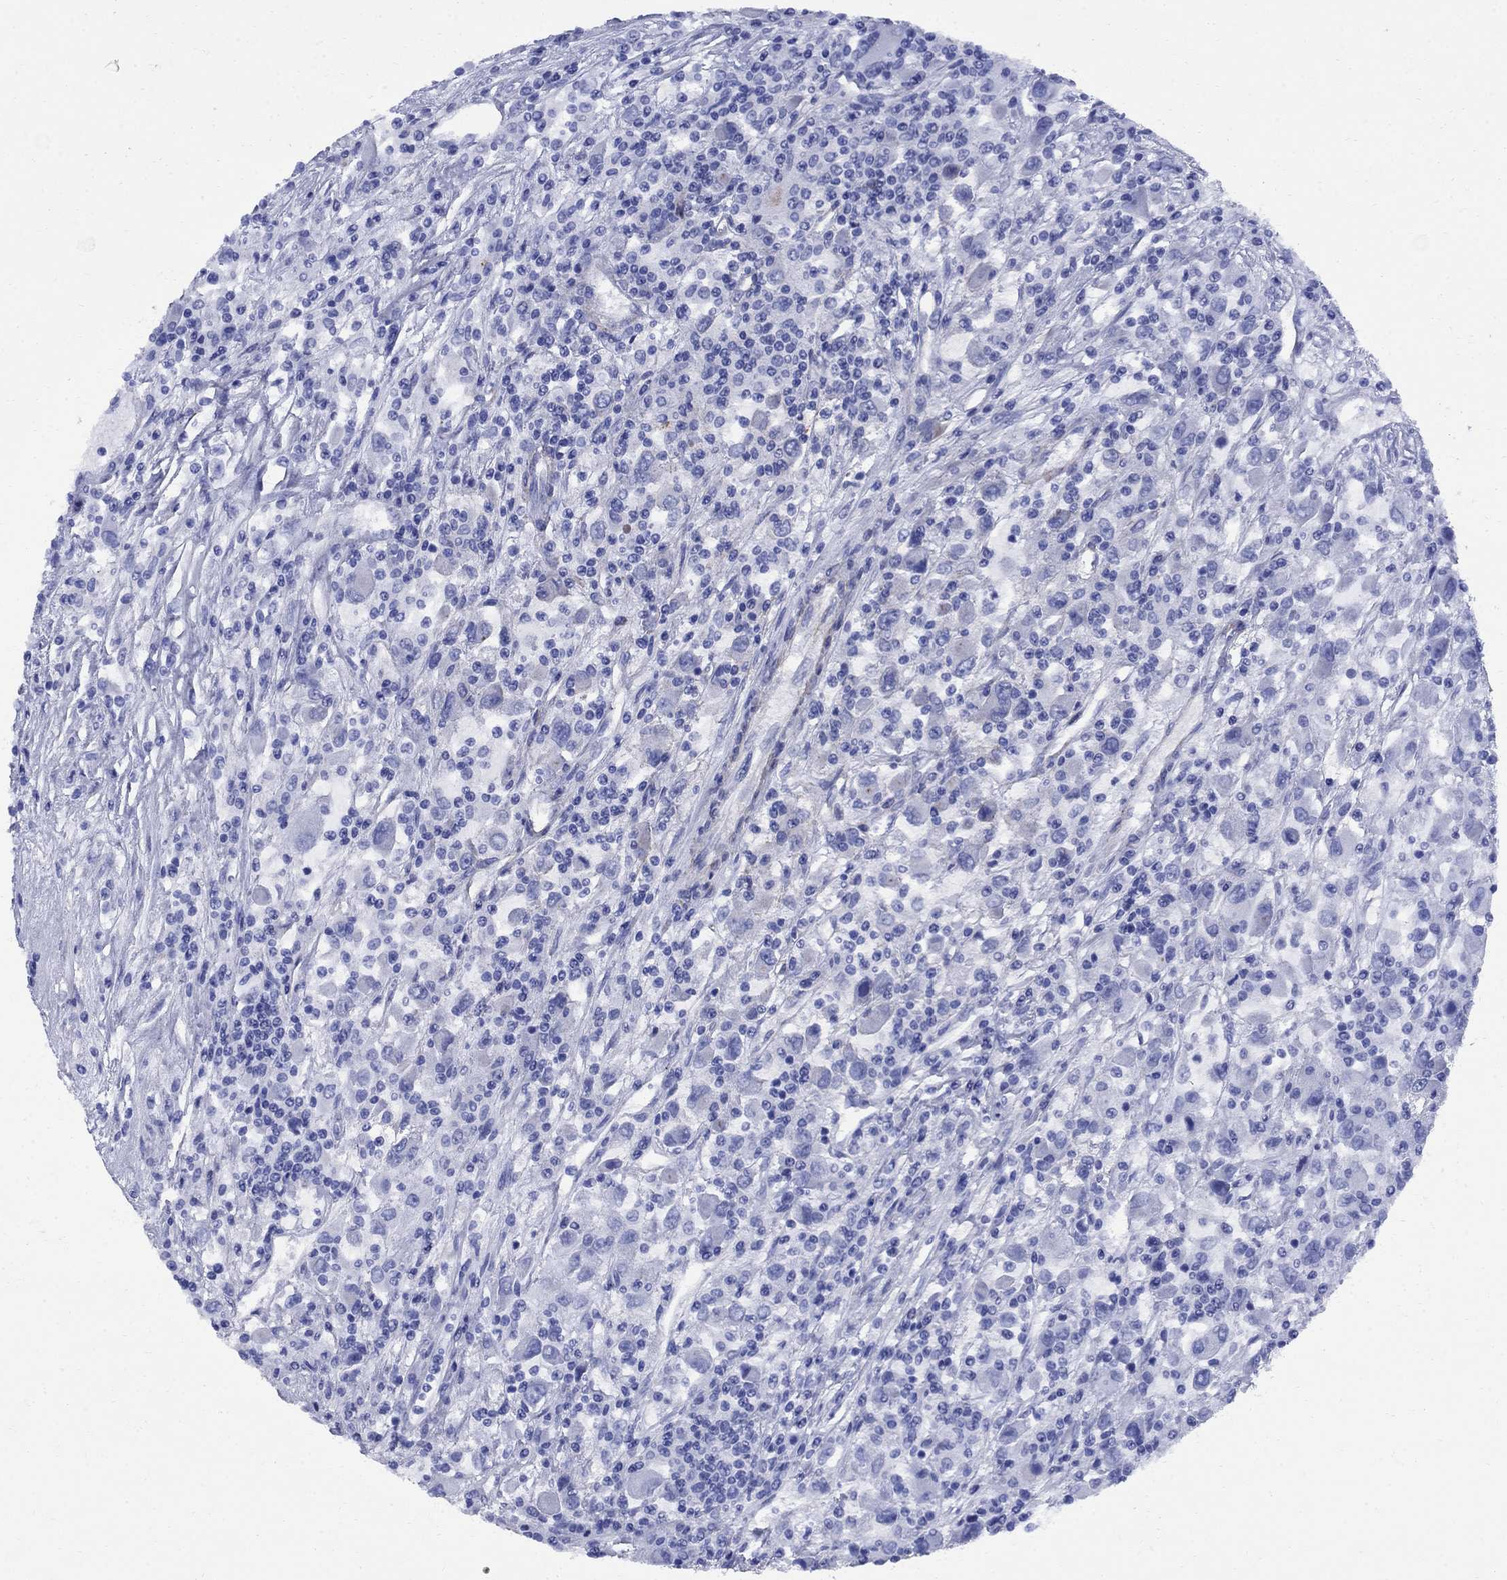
{"staining": {"intensity": "negative", "quantity": "none", "location": "none"}, "tissue": "renal cancer", "cell_type": "Tumor cells", "image_type": "cancer", "snomed": [{"axis": "morphology", "description": "Adenocarcinoma, NOS"}, {"axis": "topography", "description": "Kidney"}], "caption": "Tumor cells are negative for brown protein staining in renal adenocarcinoma. (DAB immunohistochemistry, high magnification).", "gene": "VTN", "patient": {"sex": "female", "age": 67}}